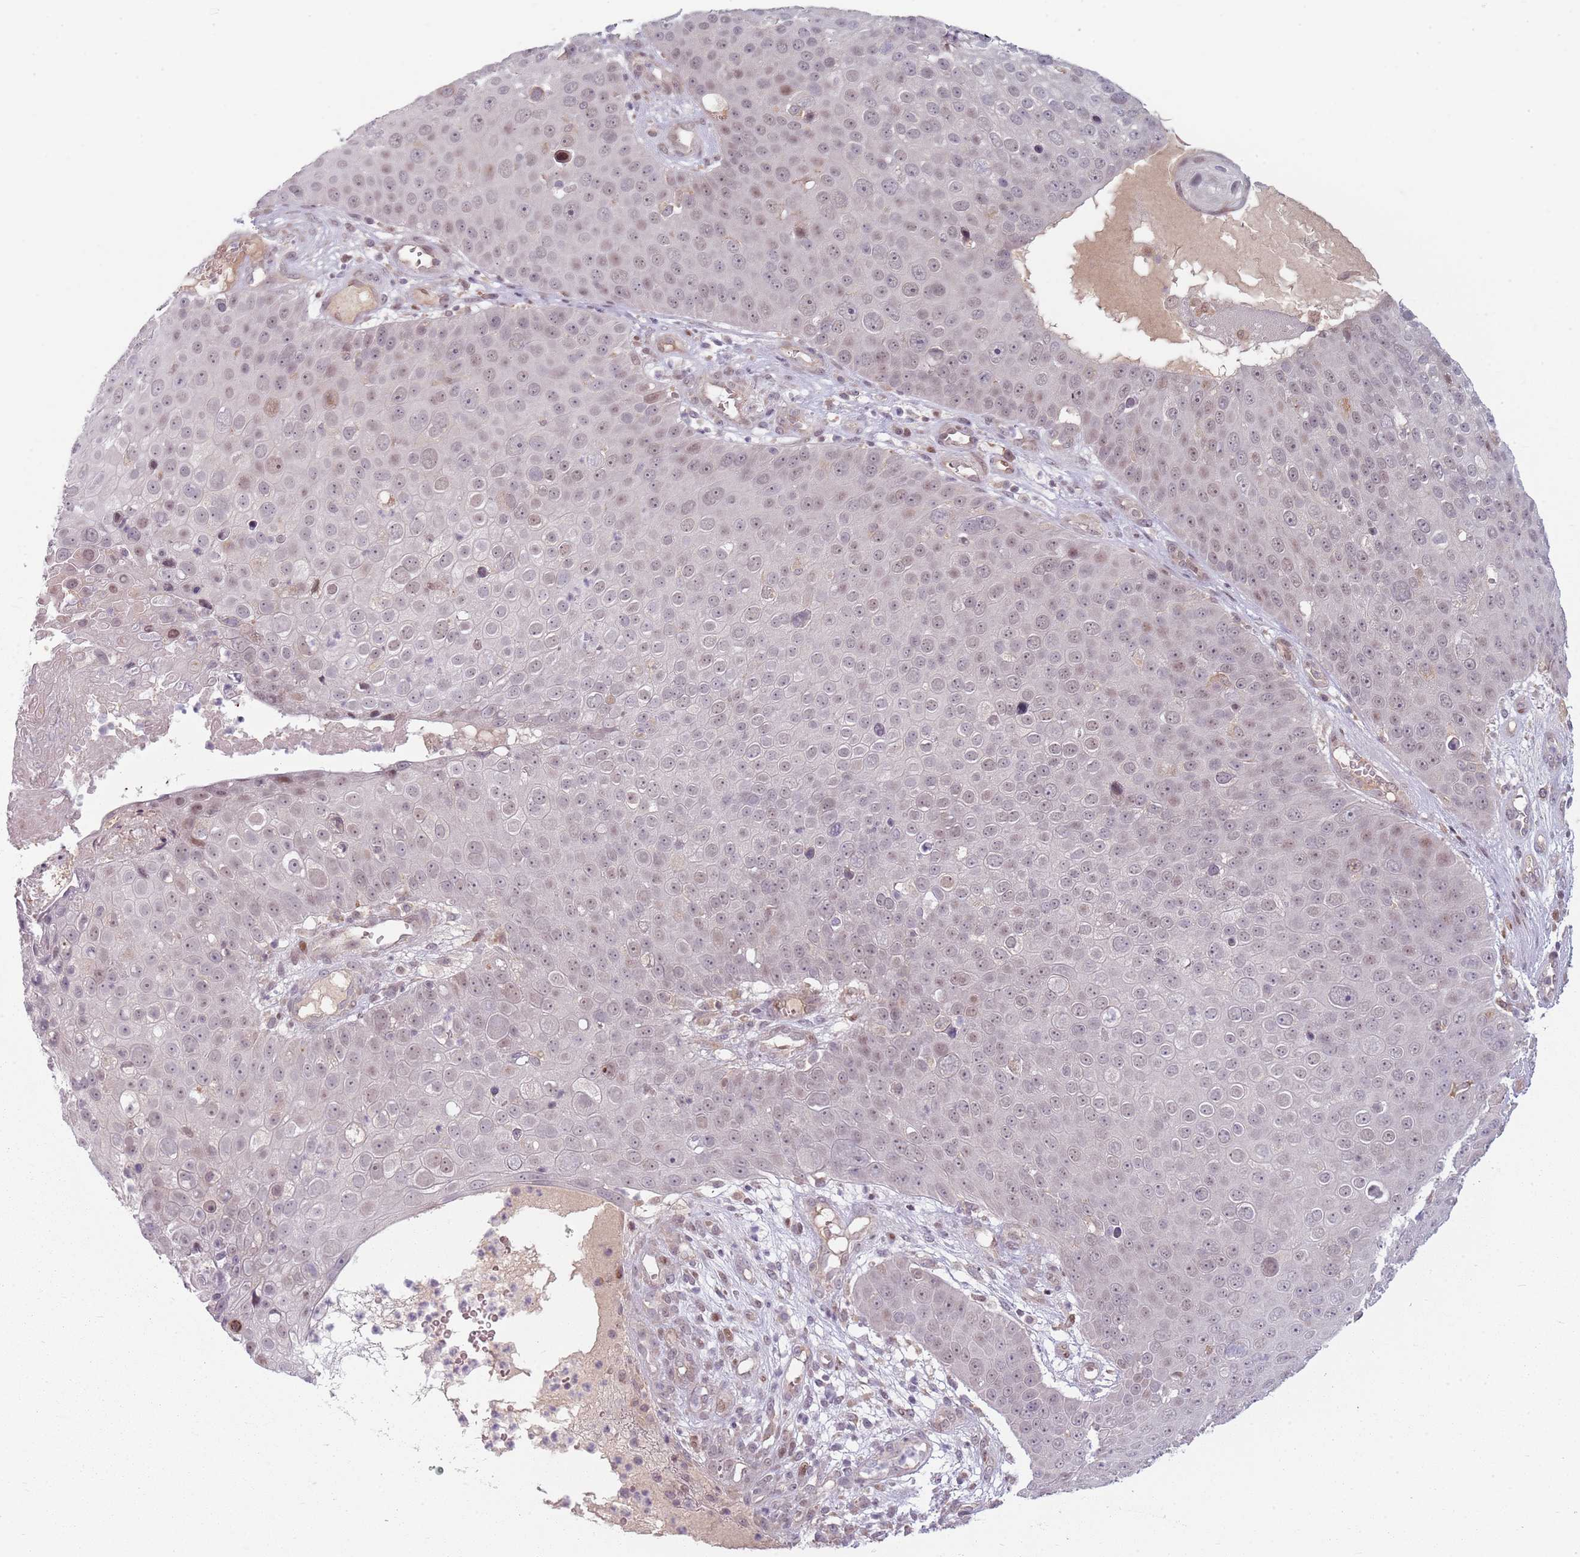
{"staining": {"intensity": "weak", "quantity": "25%-75%", "location": "nuclear"}, "tissue": "skin cancer", "cell_type": "Tumor cells", "image_type": "cancer", "snomed": [{"axis": "morphology", "description": "Squamous cell carcinoma, NOS"}, {"axis": "topography", "description": "Skin"}], "caption": "Immunohistochemical staining of human skin cancer shows weak nuclear protein expression in about 25%-75% of tumor cells. (Stains: DAB in brown, nuclei in blue, Microscopy: brightfield microscopy at high magnification).", "gene": "ADGRG1", "patient": {"sex": "male", "age": 71}}